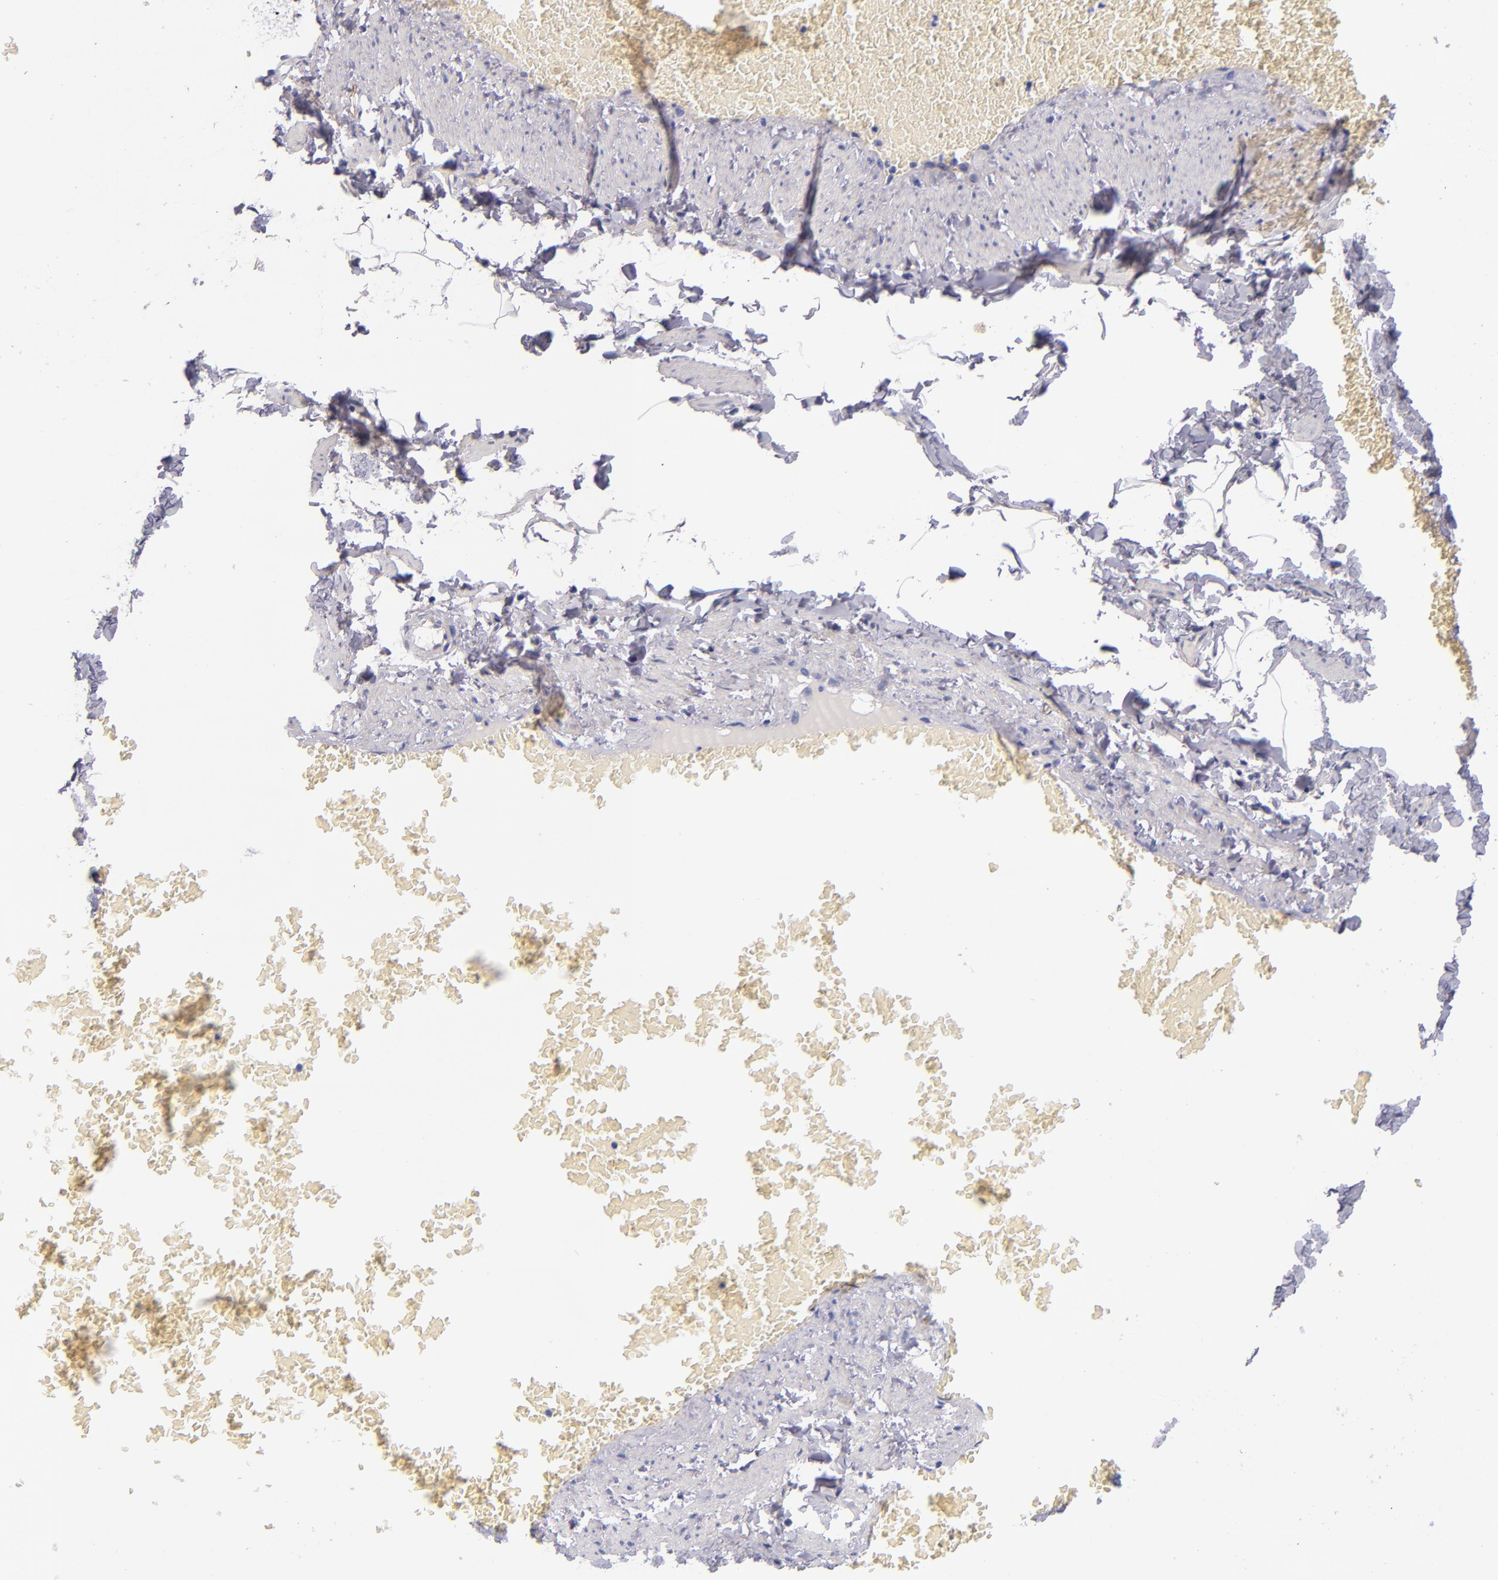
{"staining": {"intensity": "negative", "quantity": "none", "location": "none"}, "tissue": "adipose tissue", "cell_type": "Adipocytes", "image_type": "normal", "snomed": [{"axis": "morphology", "description": "Normal tissue, NOS"}, {"axis": "topography", "description": "Vascular tissue"}], "caption": "Immunohistochemistry of unremarkable human adipose tissue shows no staining in adipocytes. (DAB IHC visualized using brightfield microscopy, high magnification).", "gene": "NOS3", "patient": {"sex": "male", "age": 41}}